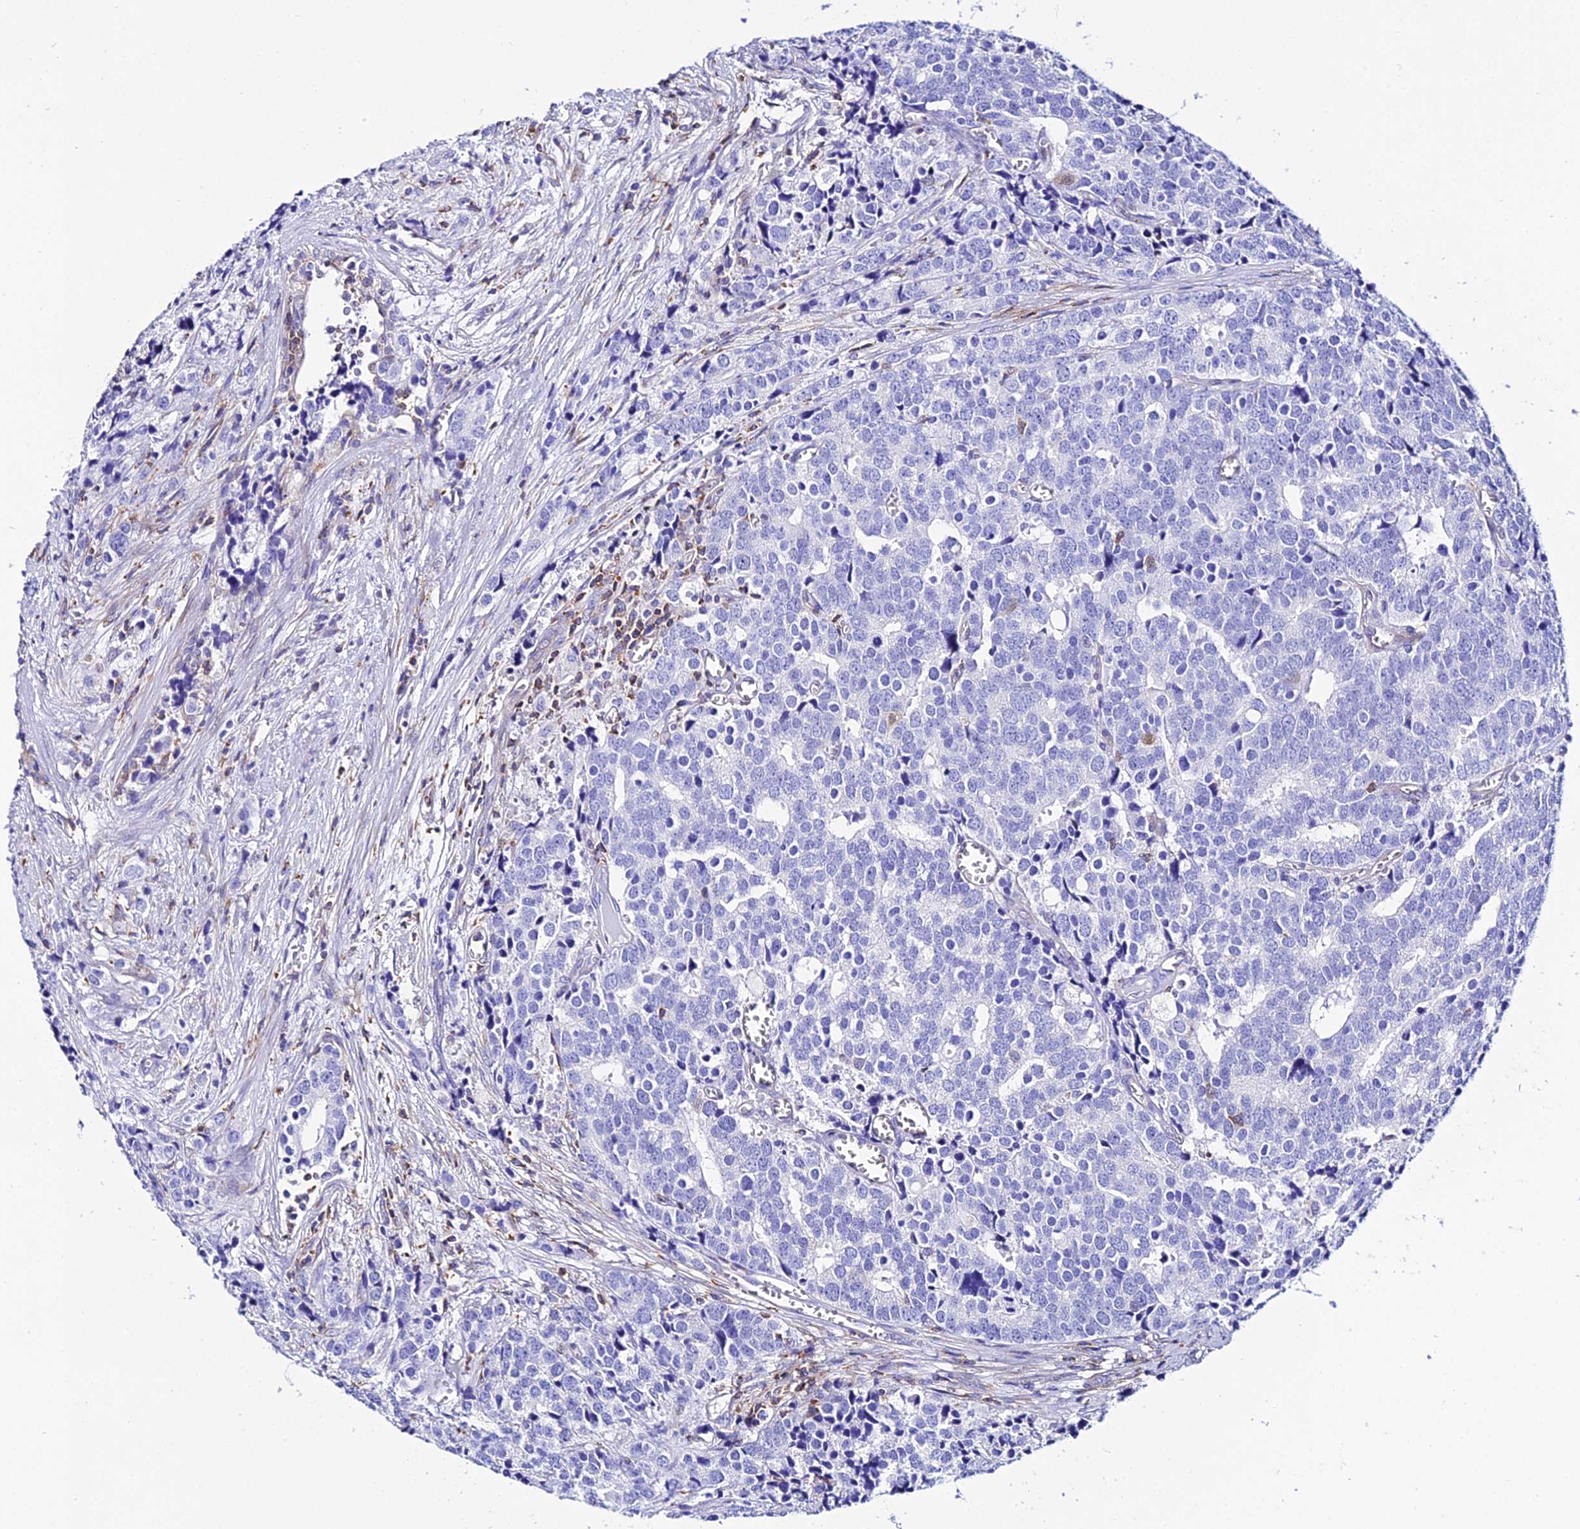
{"staining": {"intensity": "negative", "quantity": "none", "location": "none"}, "tissue": "prostate cancer", "cell_type": "Tumor cells", "image_type": "cancer", "snomed": [{"axis": "morphology", "description": "Adenocarcinoma, High grade"}, {"axis": "topography", "description": "Prostate"}], "caption": "Prostate high-grade adenocarcinoma stained for a protein using immunohistochemistry shows no staining tumor cells.", "gene": "S100A16", "patient": {"sex": "male", "age": 71}}